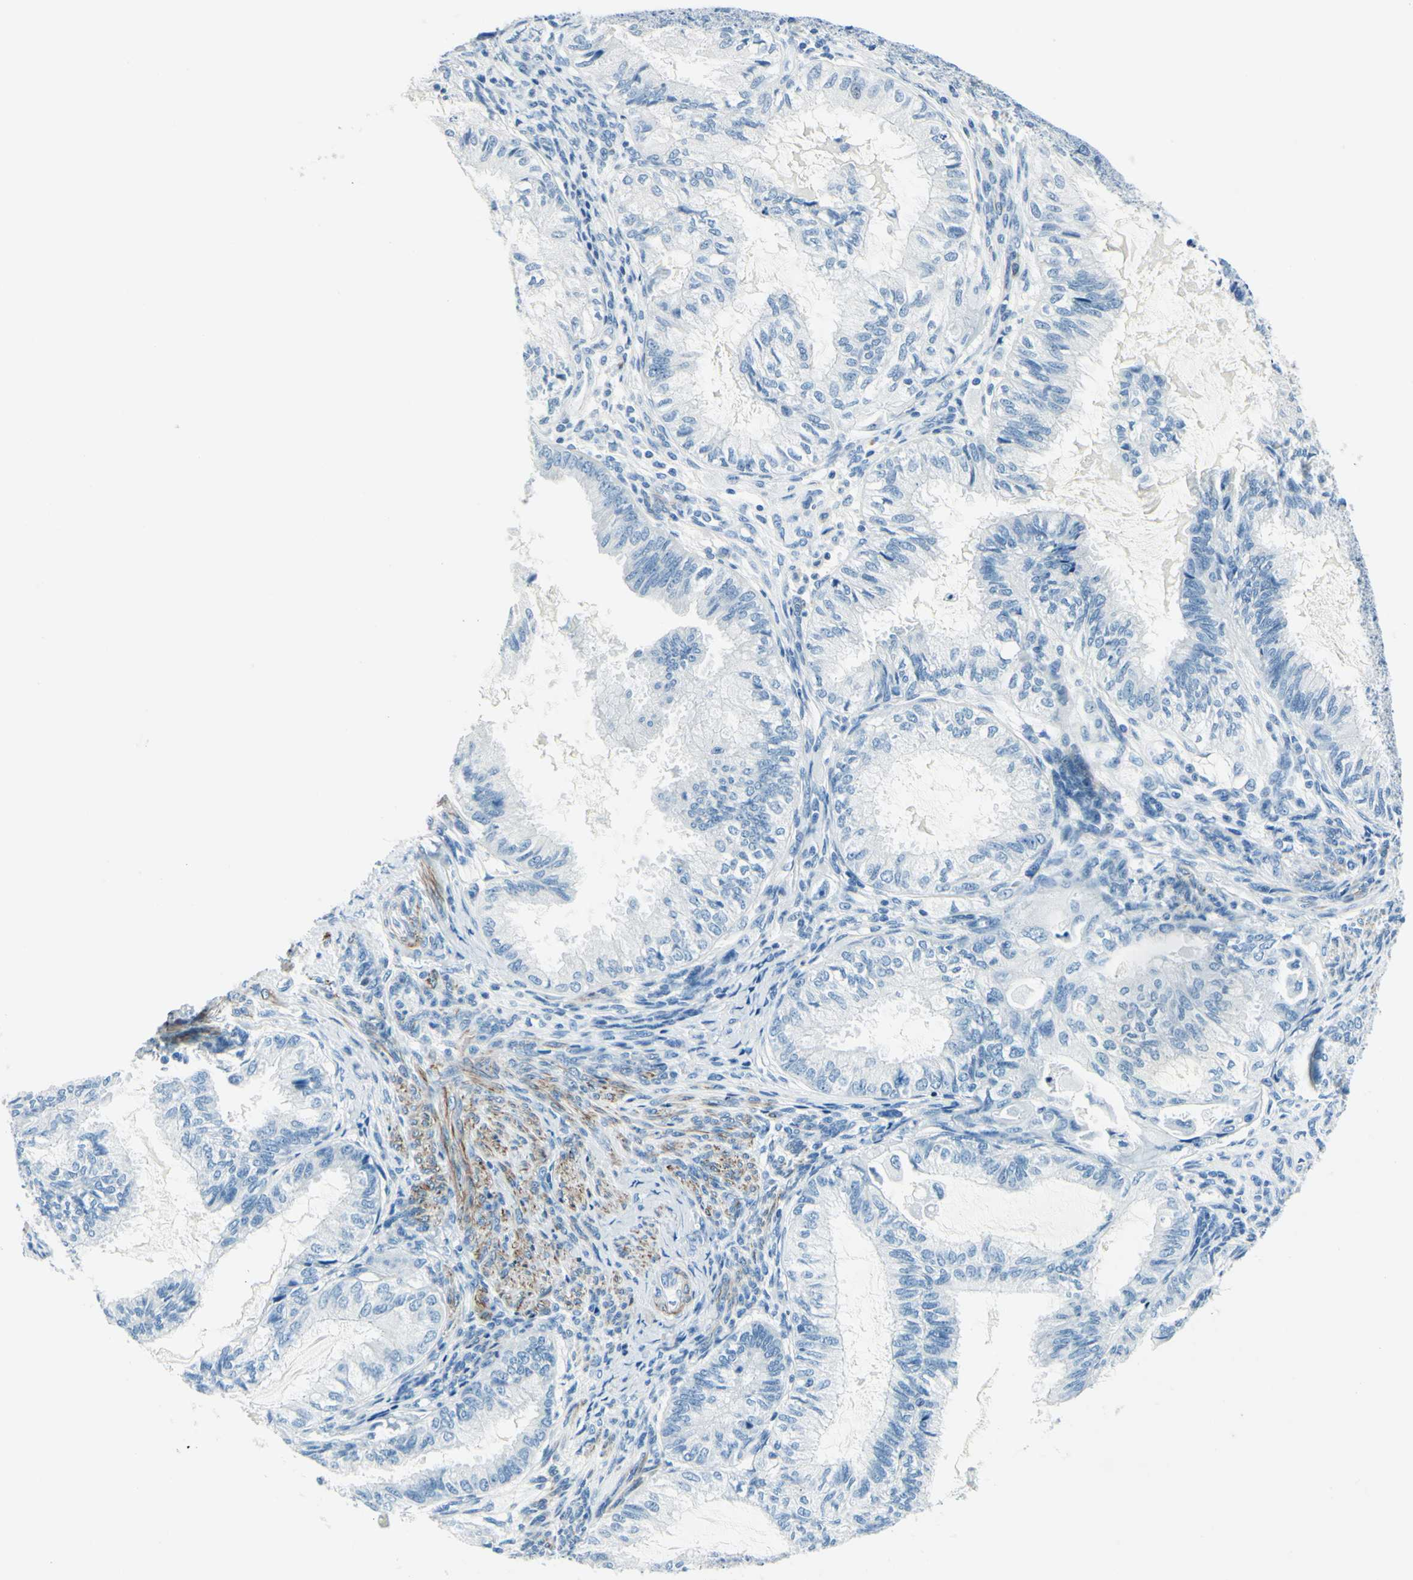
{"staining": {"intensity": "negative", "quantity": "none", "location": "none"}, "tissue": "cervical cancer", "cell_type": "Tumor cells", "image_type": "cancer", "snomed": [{"axis": "morphology", "description": "Normal tissue, NOS"}, {"axis": "morphology", "description": "Adenocarcinoma, NOS"}, {"axis": "topography", "description": "Cervix"}, {"axis": "topography", "description": "Endometrium"}], "caption": "The image demonstrates no staining of tumor cells in adenocarcinoma (cervical).", "gene": "CDH15", "patient": {"sex": "female", "age": 86}}